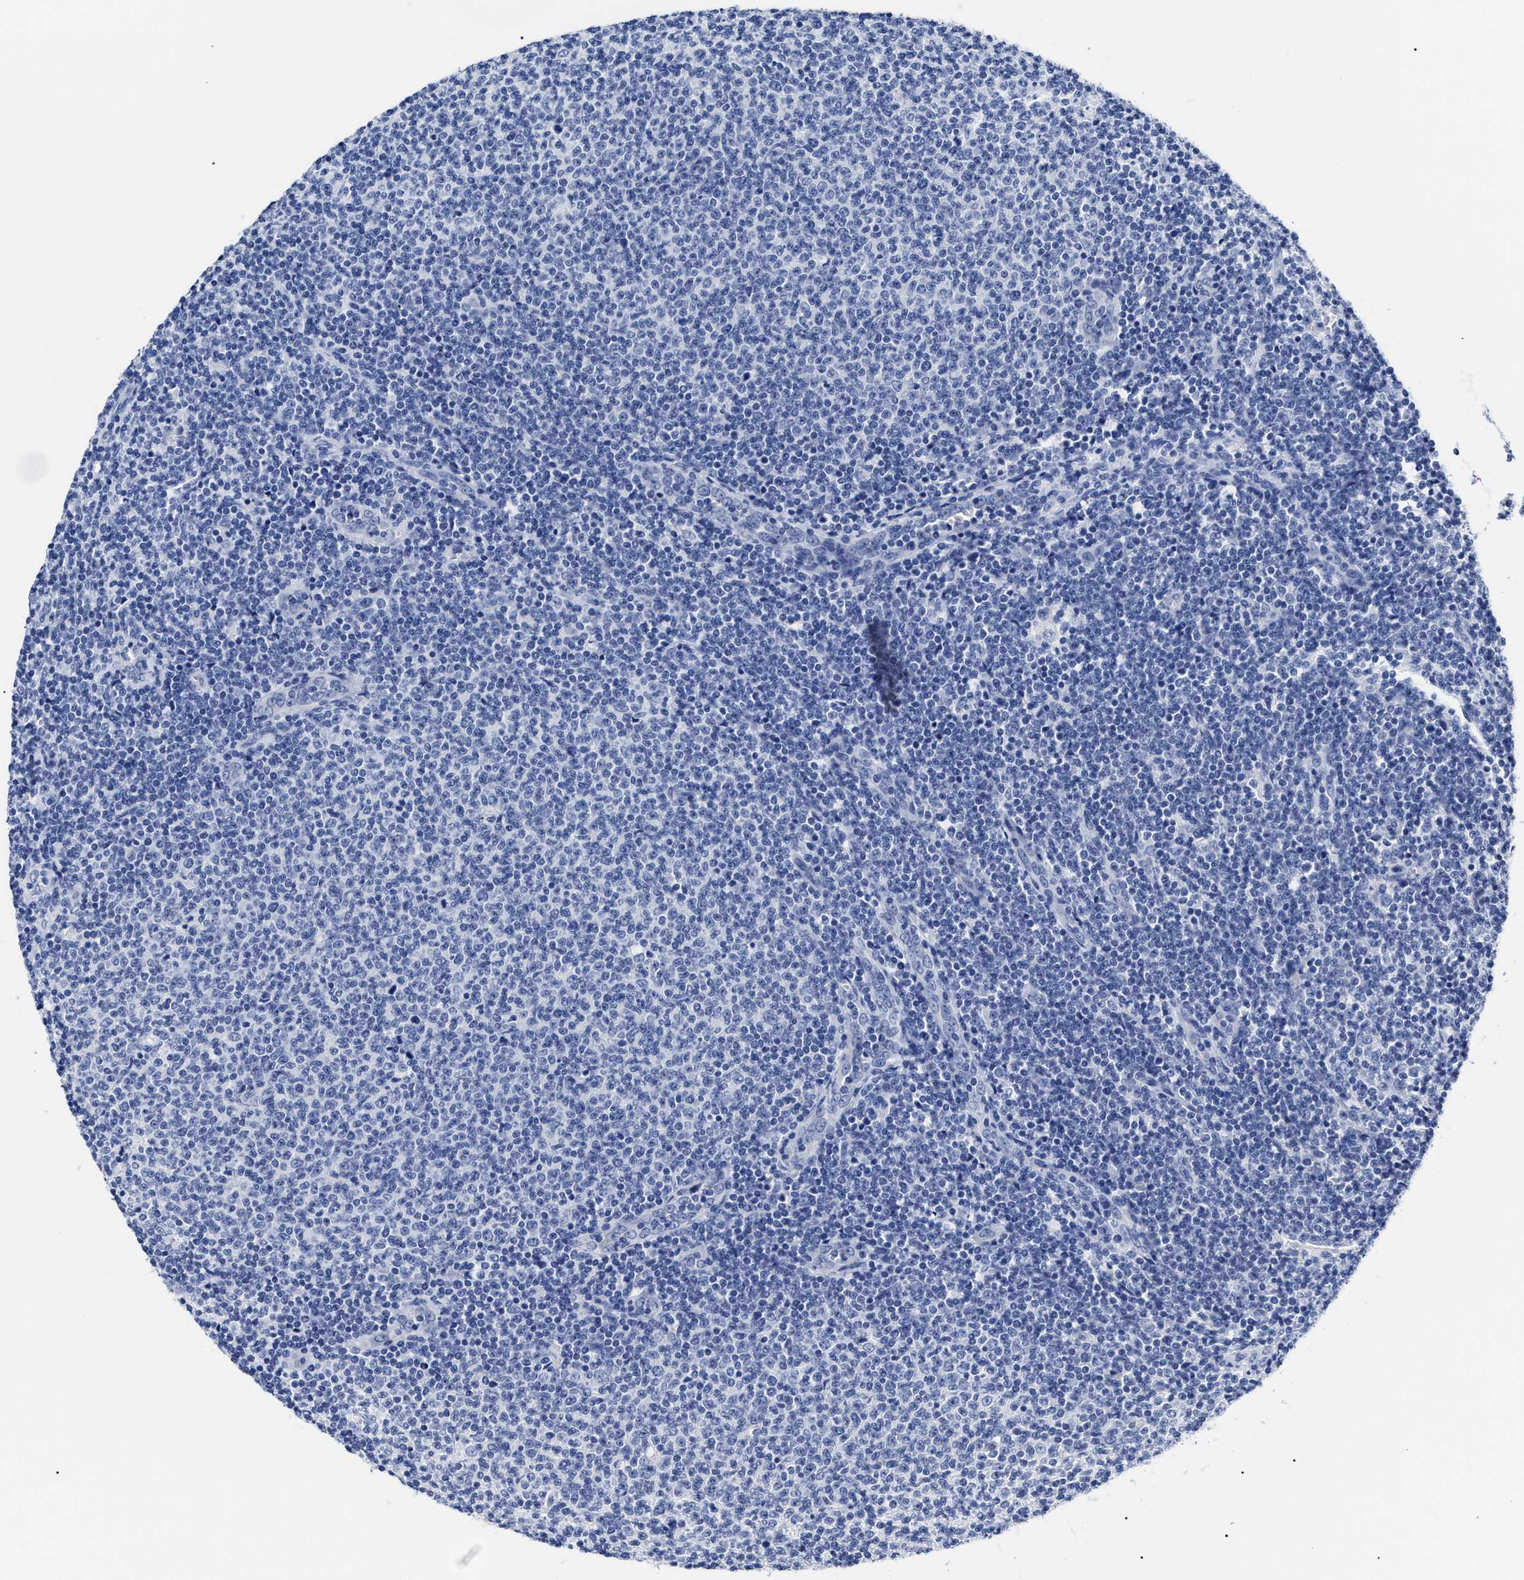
{"staining": {"intensity": "negative", "quantity": "none", "location": "none"}, "tissue": "lymphoma", "cell_type": "Tumor cells", "image_type": "cancer", "snomed": [{"axis": "morphology", "description": "Malignant lymphoma, non-Hodgkin's type, Low grade"}, {"axis": "topography", "description": "Lymph node"}], "caption": "Immunohistochemical staining of human malignant lymphoma, non-Hodgkin's type (low-grade) shows no significant staining in tumor cells. Brightfield microscopy of IHC stained with DAB (3,3'-diaminobenzidine) (brown) and hematoxylin (blue), captured at high magnification.", "gene": "ALPG", "patient": {"sex": "male", "age": 66}}